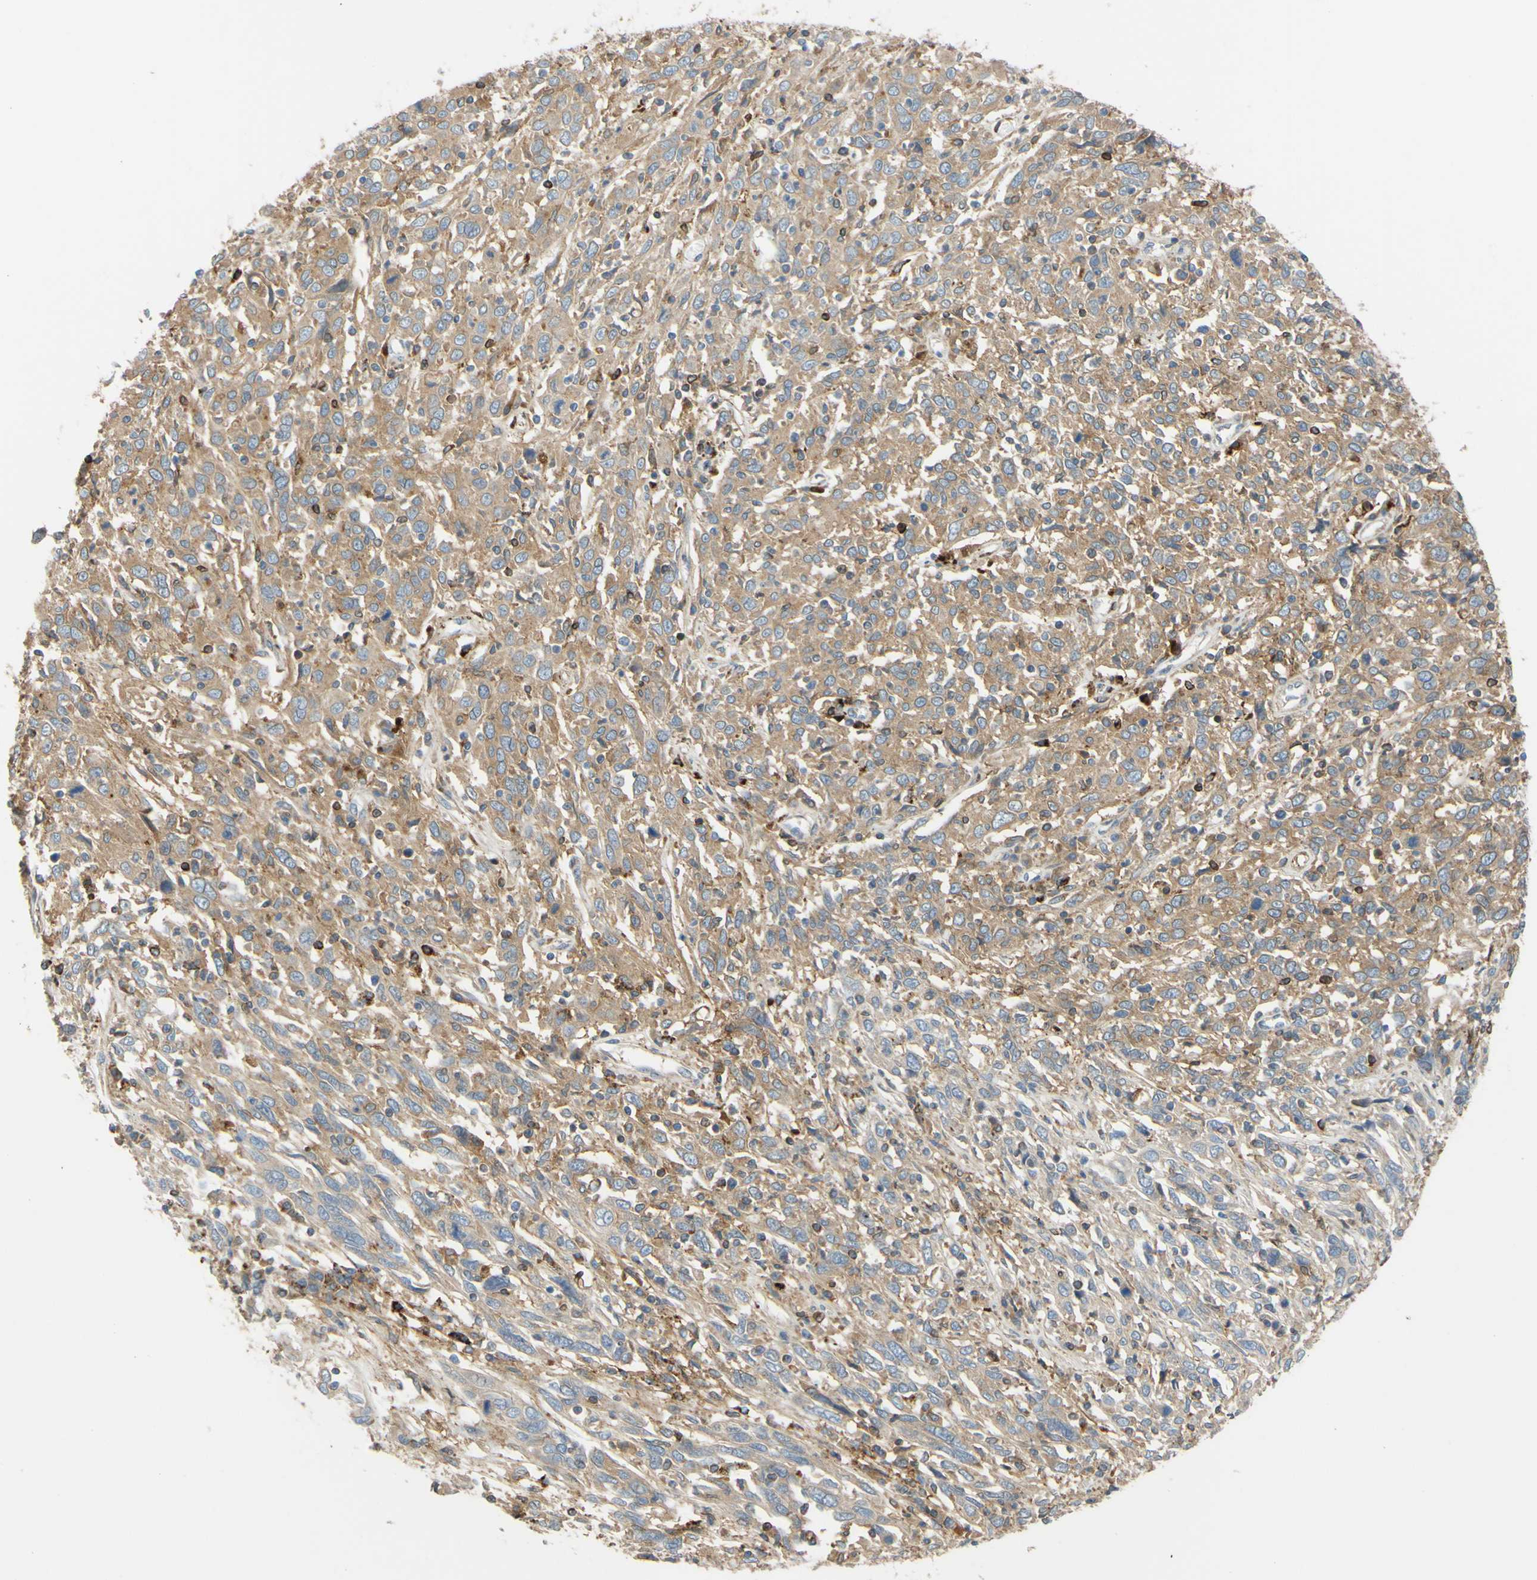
{"staining": {"intensity": "weak", "quantity": ">75%", "location": "cytoplasmic/membranous"}, "tissue": "cervical cancer", "cell_type": "Tumor cells", "image_type": "cancer", "snomed": [{"axis": "morphology", "description": "Squamous cell carcinoma, NOS"}, {"axis": "topography", "description": "Cervix"}], "caption": "Immunohistochemistry (IHC) image of cervical cancer stained for a protein (brown), which shows low levels of weak cytoplasmic/membranous staining in about >75% of tumor cells.", "gene": "POR", "patient": {"sex": "female", "age": 46}}